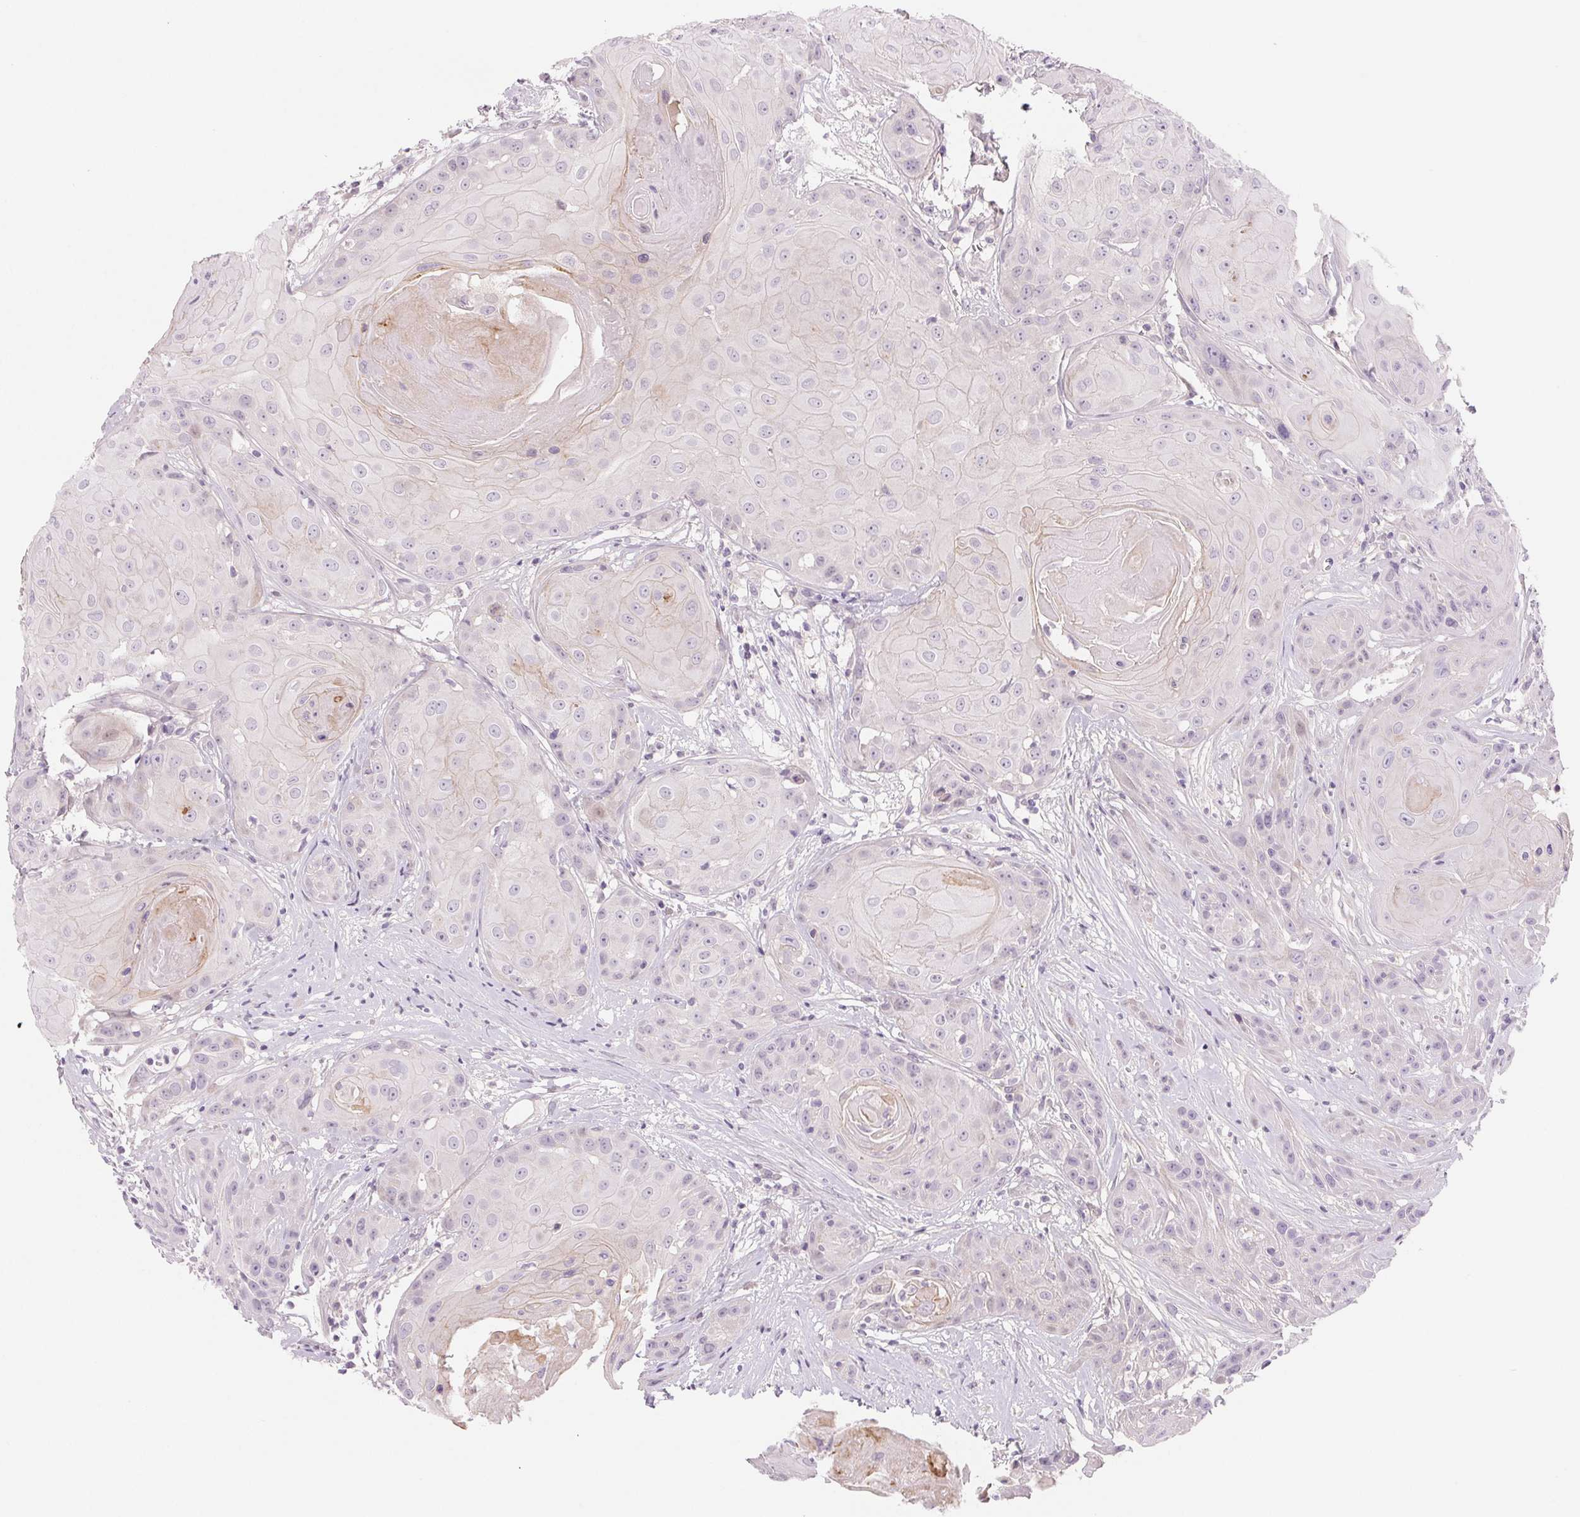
{"staining": {"intensity": "negative", "quantity": "none", "location": "none"}, "tissue": "head and neck cancer", "cell_type": "Tumor cells", "image_type": "cancer", "snomed": [{"axis": "morphology", "description": "Squamous cell carcinoma, NOS"}, {"axis": "topography", "description": "Skin"}, {"axis": "topography", "description": "Head-Neck"}], "caption": "The histopathology image reveals no significant positivity in tumor cells of squamous cell carcinoma (head and neck).", "gene": "CCDC168", "patient": {"sex": "male", "age": 80}}